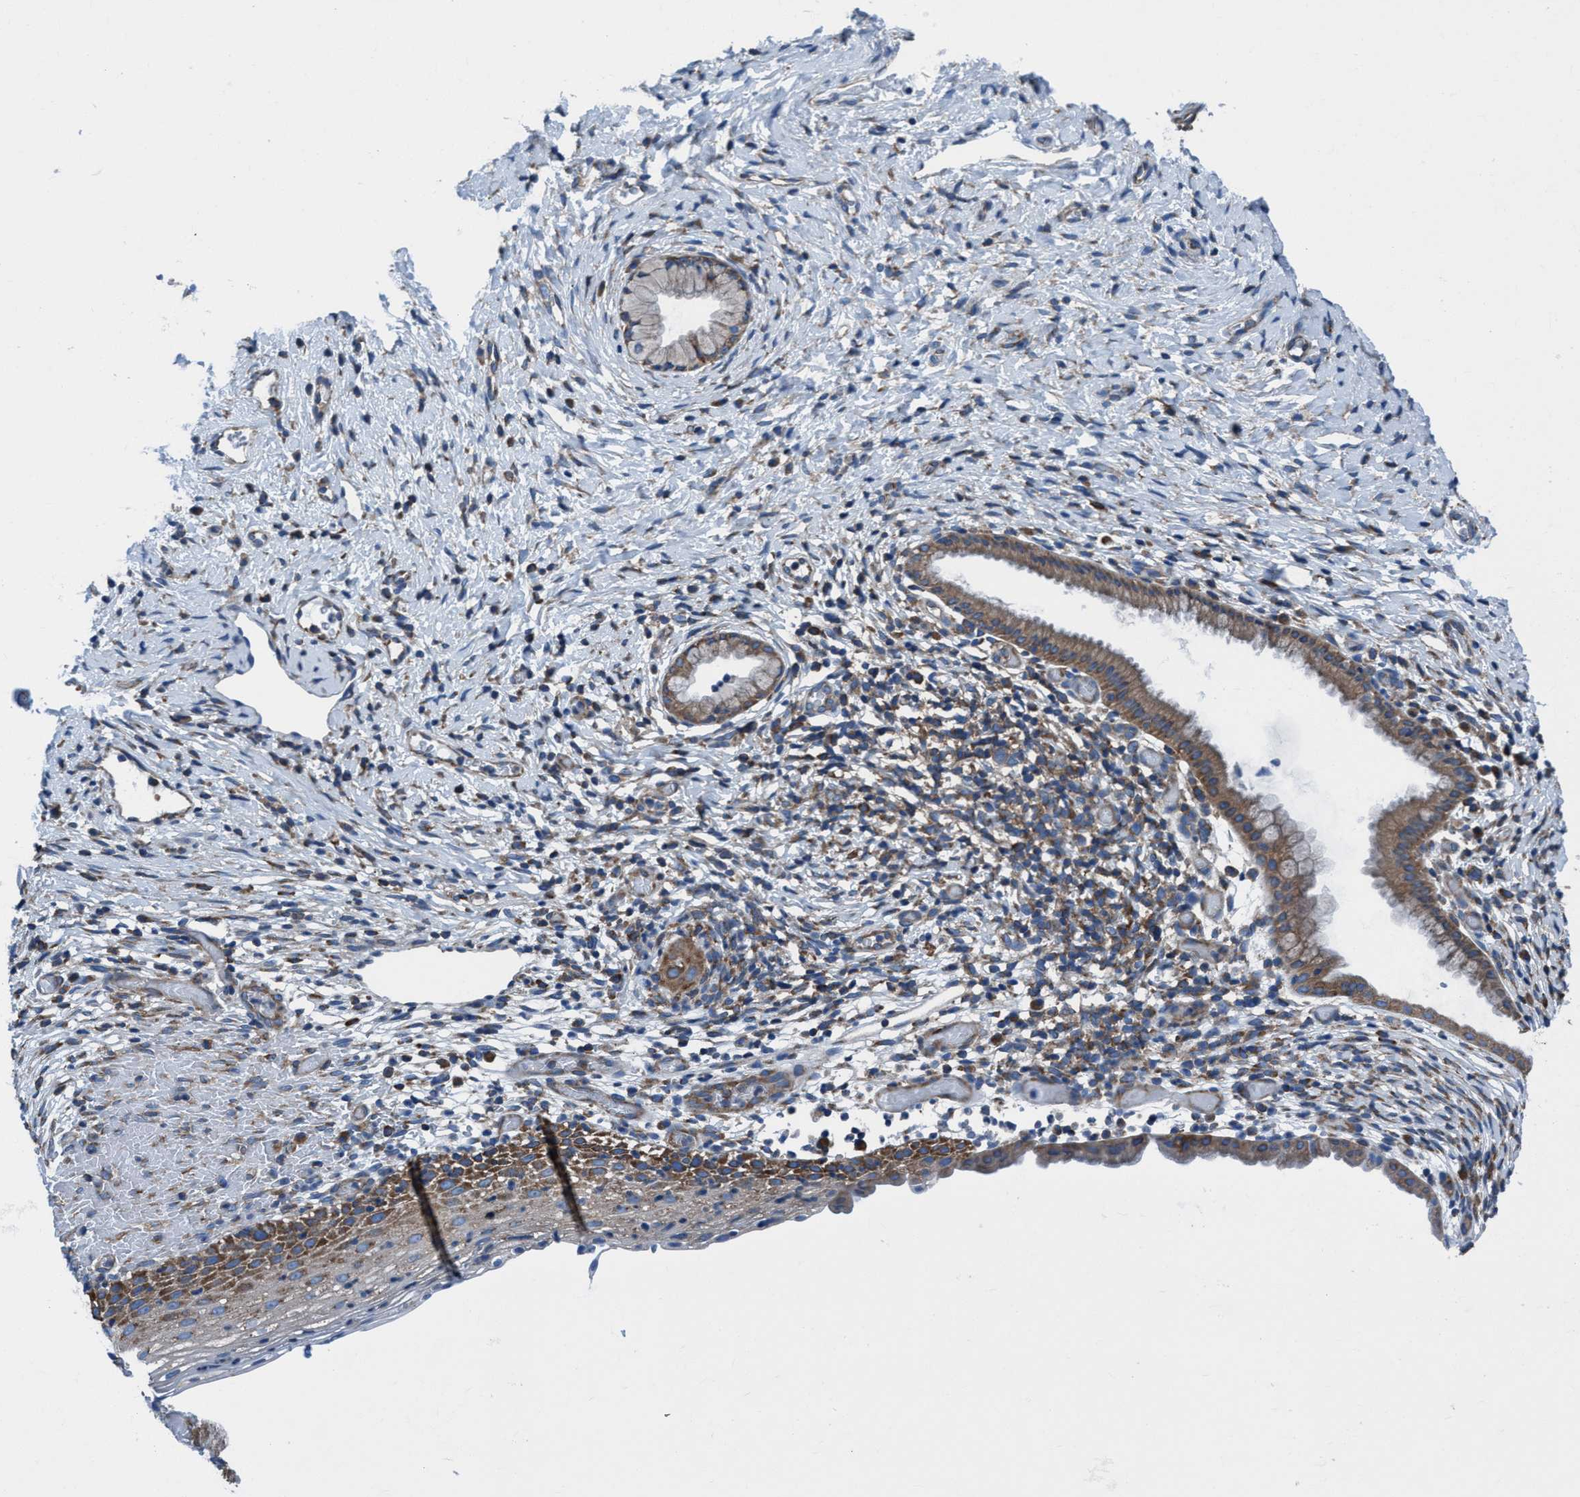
{"staining": {"intensity": "moderate", "quantity": ">75%", "location": "cytoplasmic/membranous"}, "tissue": "cervix", "cell_type": "Glandular cells", "image_type": "normal", "snomed": [{"axis": "morphology", "description": "Normal tissue, NOS"}, {"axis": "topography", "description": "Cervix"}], "caption": "This is an image of IHC staining of benign cervix, which shows moderate expression in the cytoplasmic/membranous of glandular cells.", "gene": "NMT1", "patient": {"sex": "female", "age": 72}}